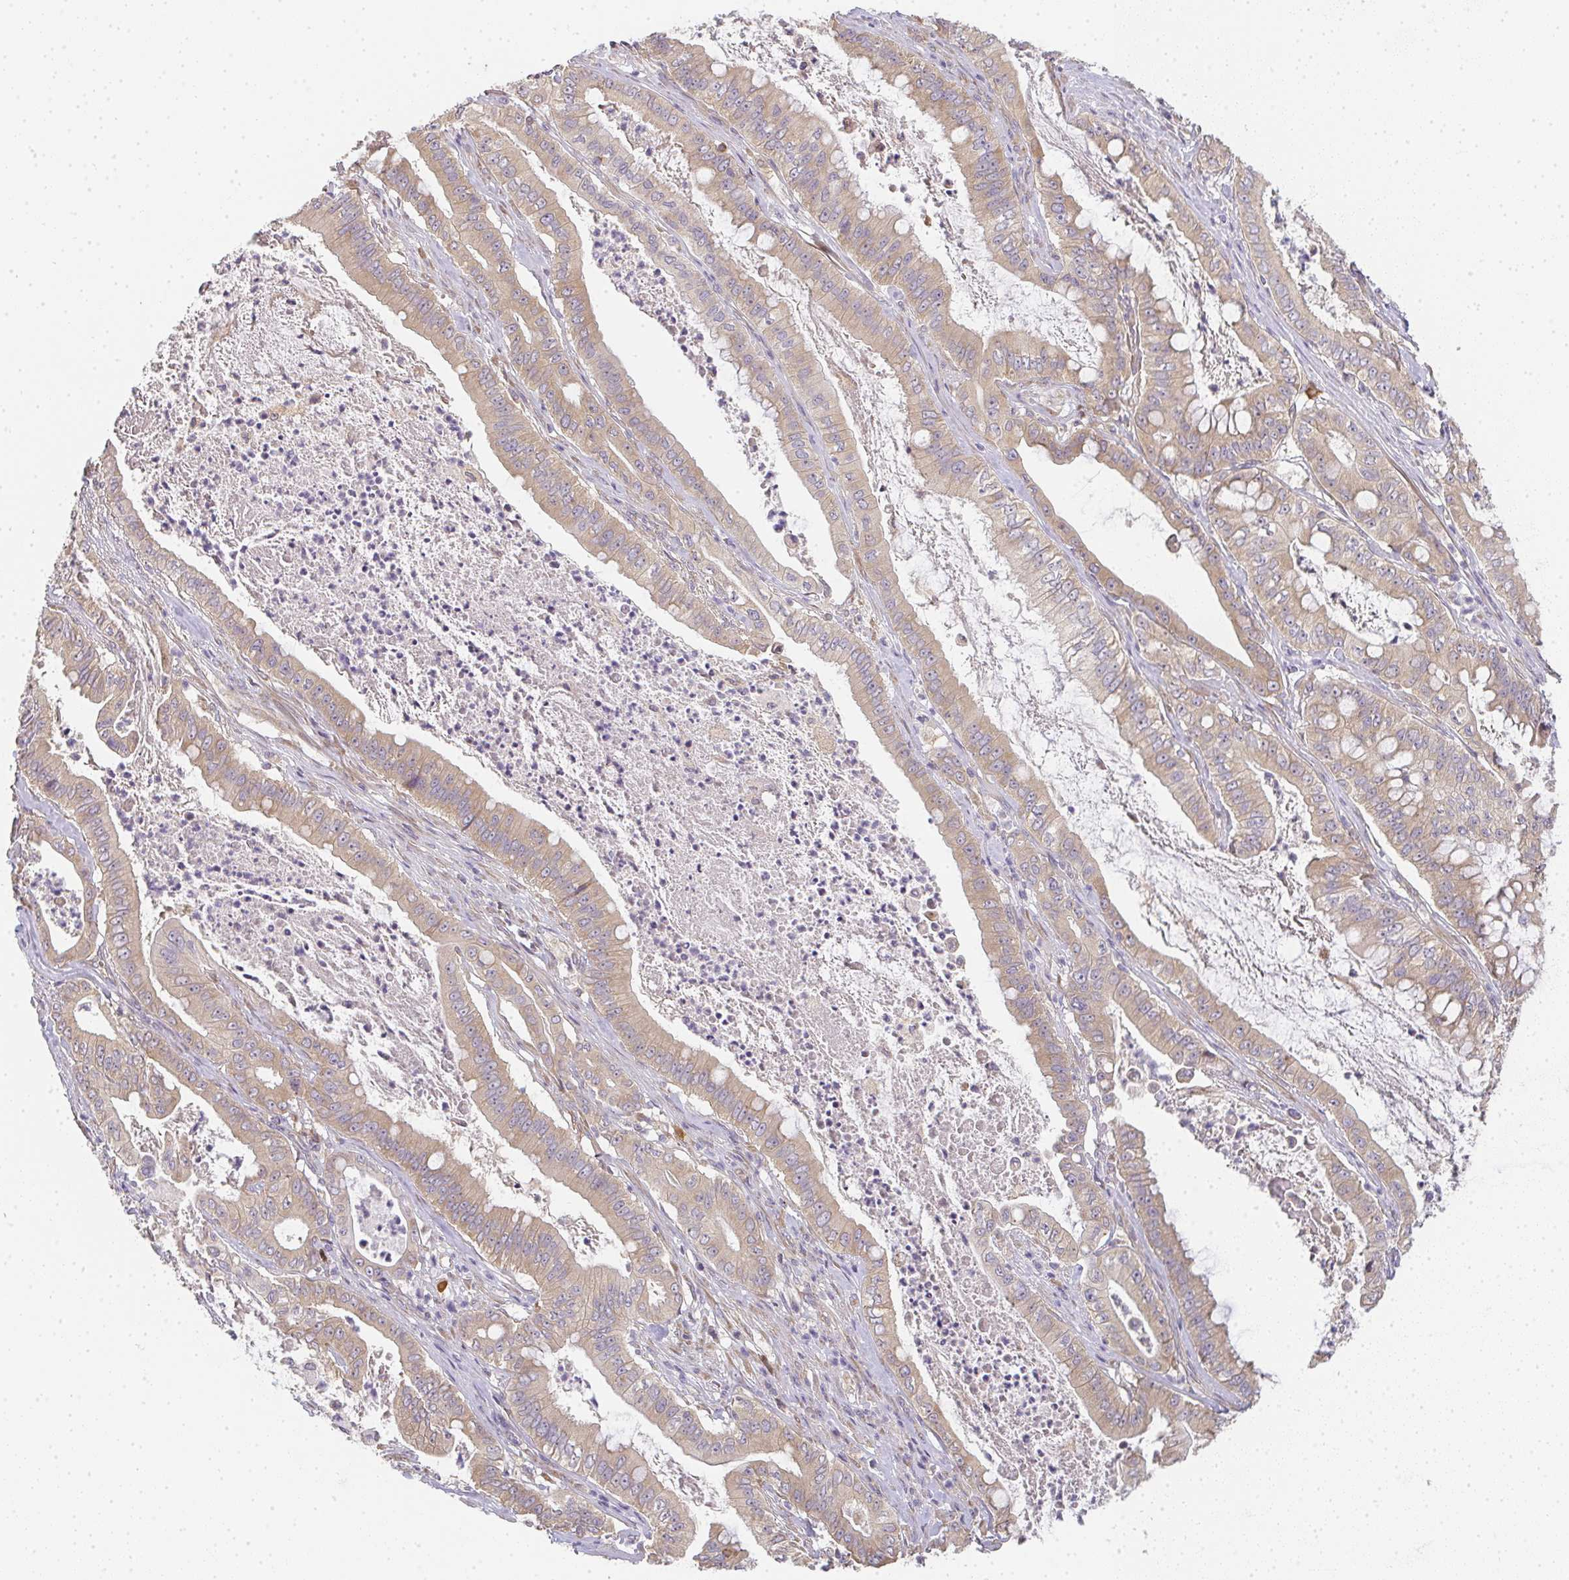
{"staining": {"intensity": "weak", "quantity": ">75%", "location": "cytoplasmic/membranous"}, "tissue": "pancreatic cancer", "cell_type": "Tumor cells", "image_type": "cancer", "snomed": [{"axis": "morphology", "description": "Adenocarcinoma, NOS"}, {"axis": "topography", "description": "Pancreas"}], "caption": "Human adenocarcinoma (pancreatic) stained for a protein (brown) exhibits weak cytoplasmic/membranous positive positivity in about >75% of tumor cells.", "gene": "SLC35B3", "patient": {"sex": "male", "age": 71}}